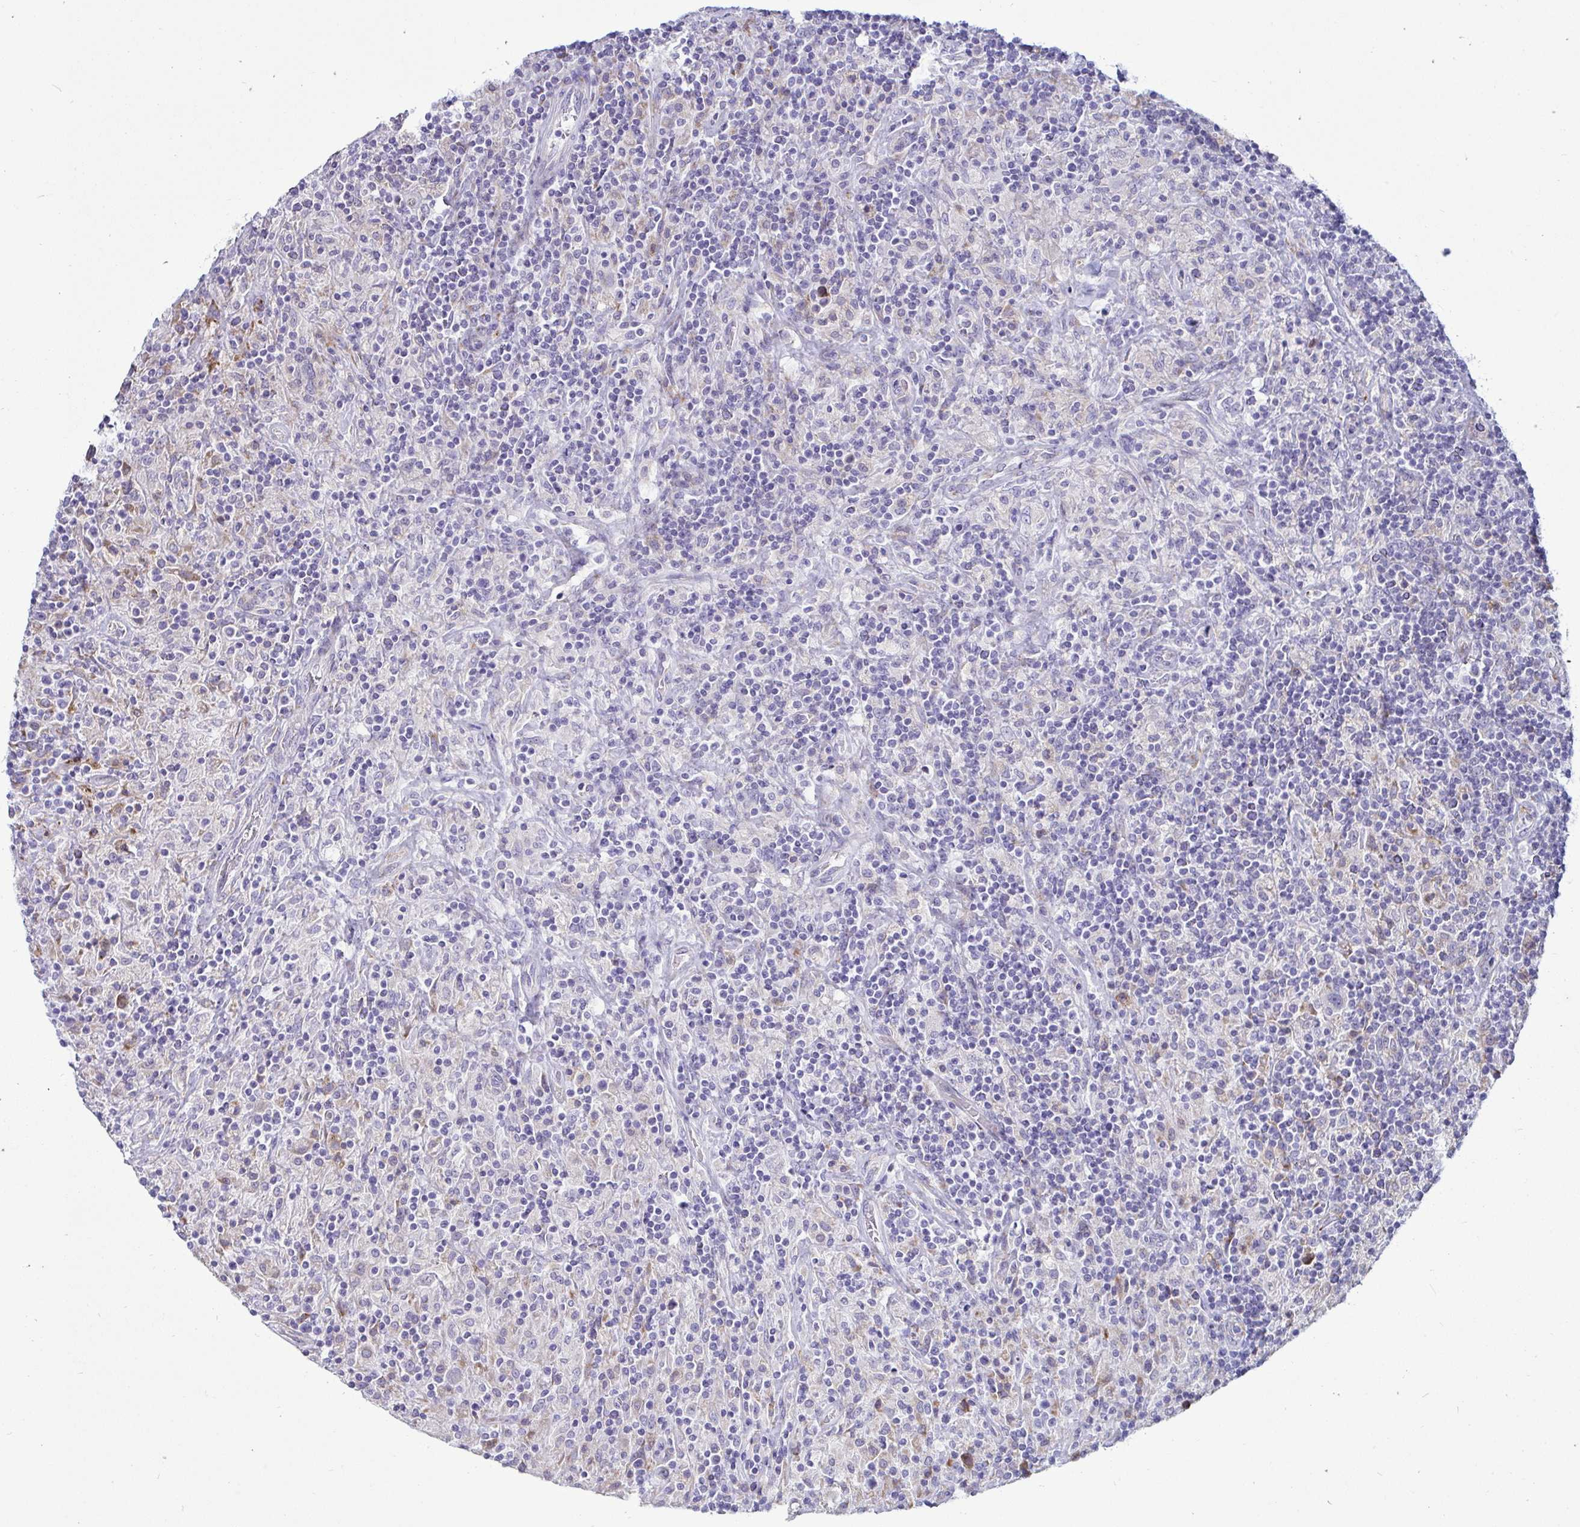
{"staining": {"intensity": "weak", "quantity": "<25%", "location": "cytoplasmic/membranous"}, "tissue": "lymphoma", "cell_type": "Tumor cells", "image_type": "cancer", "snomed": [{"axis": "morphology", "description": "Hodgkin's disease, NOS"}, {"axis": "topography", "description": "Lymph node"}], "caption": "Human lymphoma stained for a protein using immunohistochemistry demonstrates no positivity in tumor cells.", "gene": "TFPI2", "patient": {"sex": "male", "age": 70}}